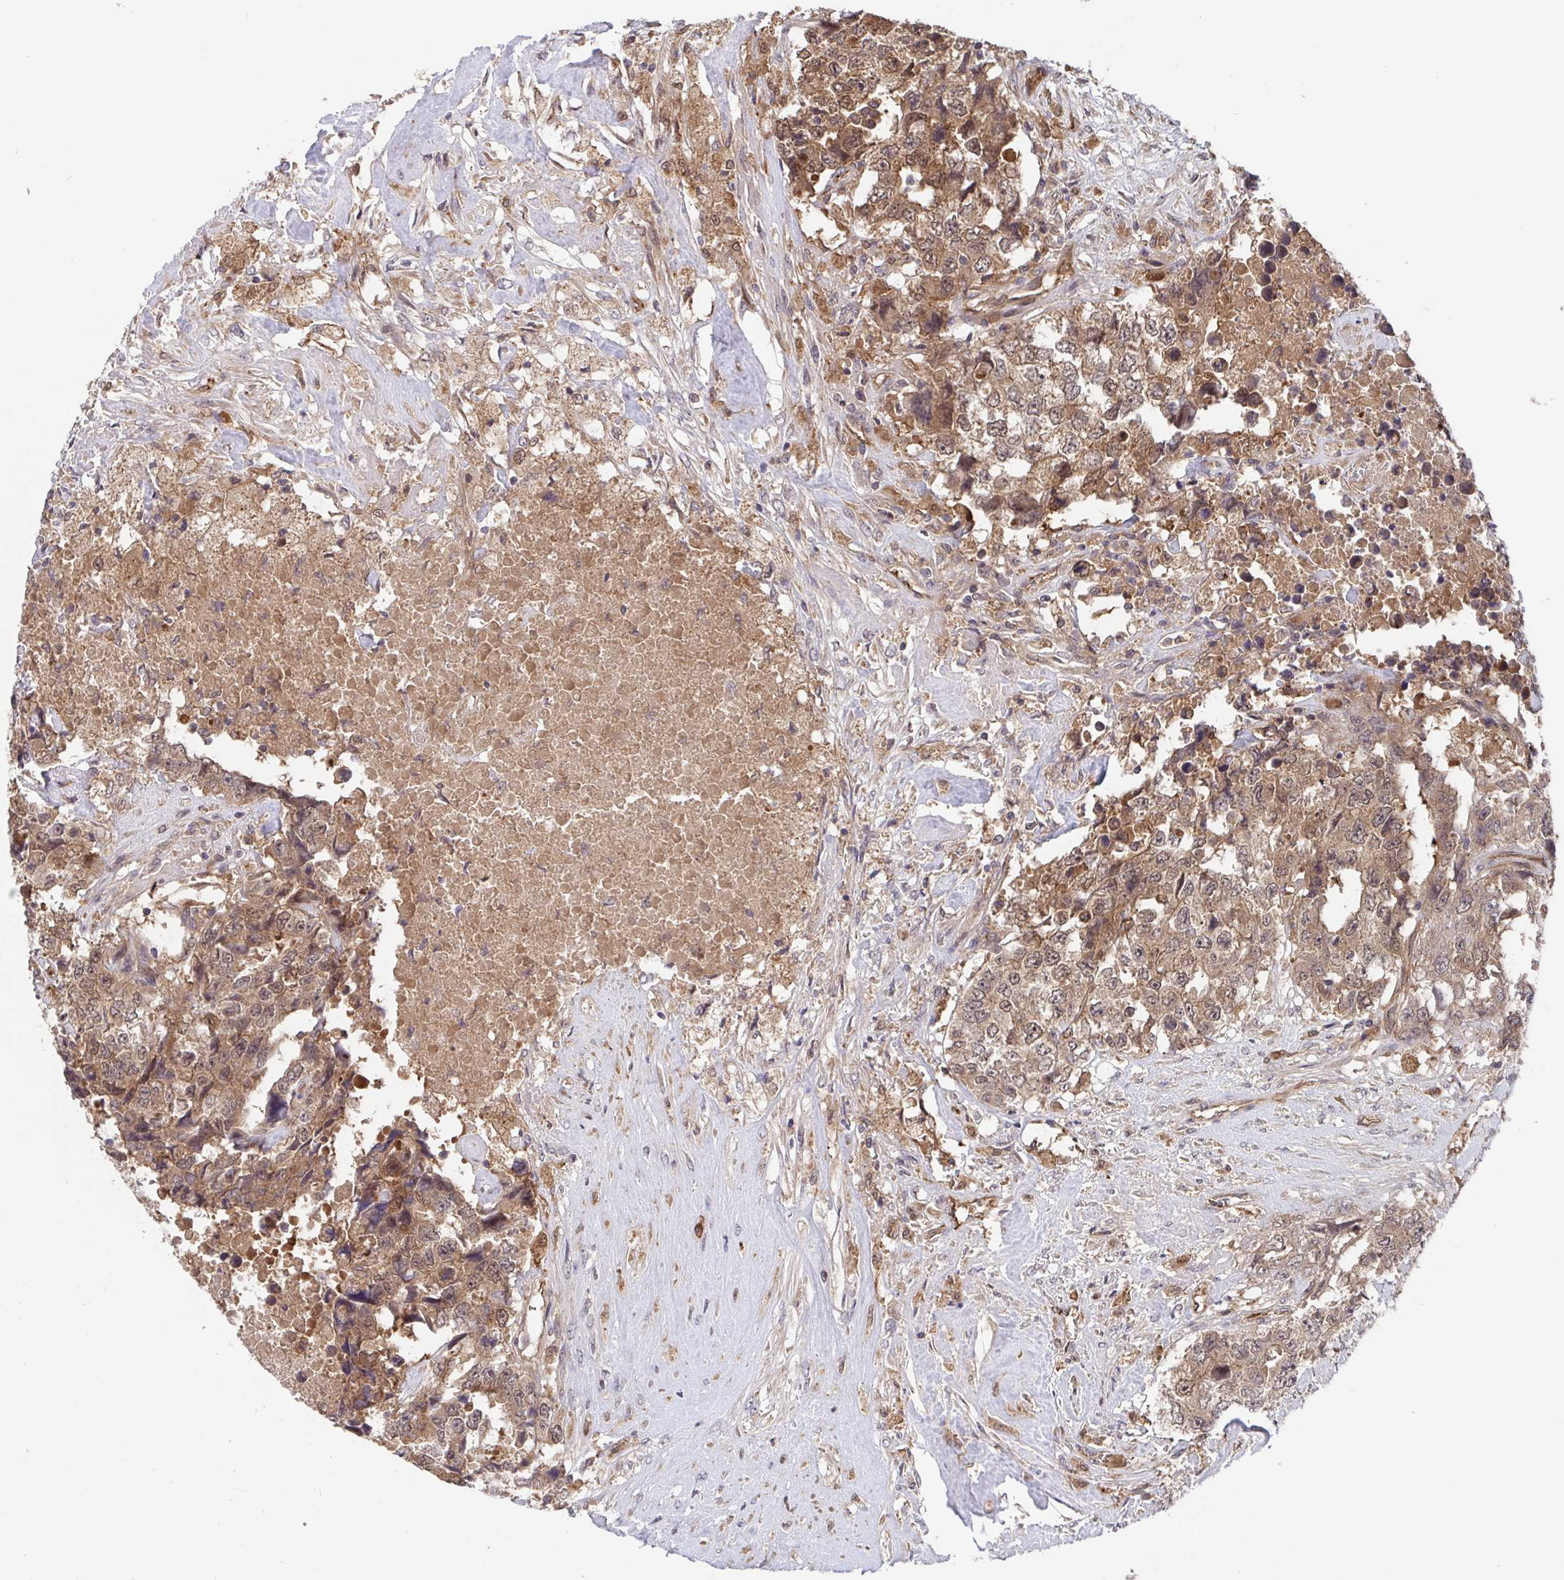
{"staining": {"intensity": "moderate", "quantity": ">75%", "location": "cytoplasmic/membranous,nuclear"}, "tissue": "testis cancer", "cell_type": "Tumor cells", "image_type": "cancer", "snomed": [{"axis": "morphology", "description": "Carcinoma, Embryonal, NOS"}, {"axis": "topography", "description": "Testis"}], "caption": "Human testis embryonal carcinoma stained for a protein (brown) shows moderate cytoplasmic/membranous and nuclear positive positivity in approximately >75% of tumor cells.", "gene": "TIGAR", "patient": {"sex": "male", "age": 24}}